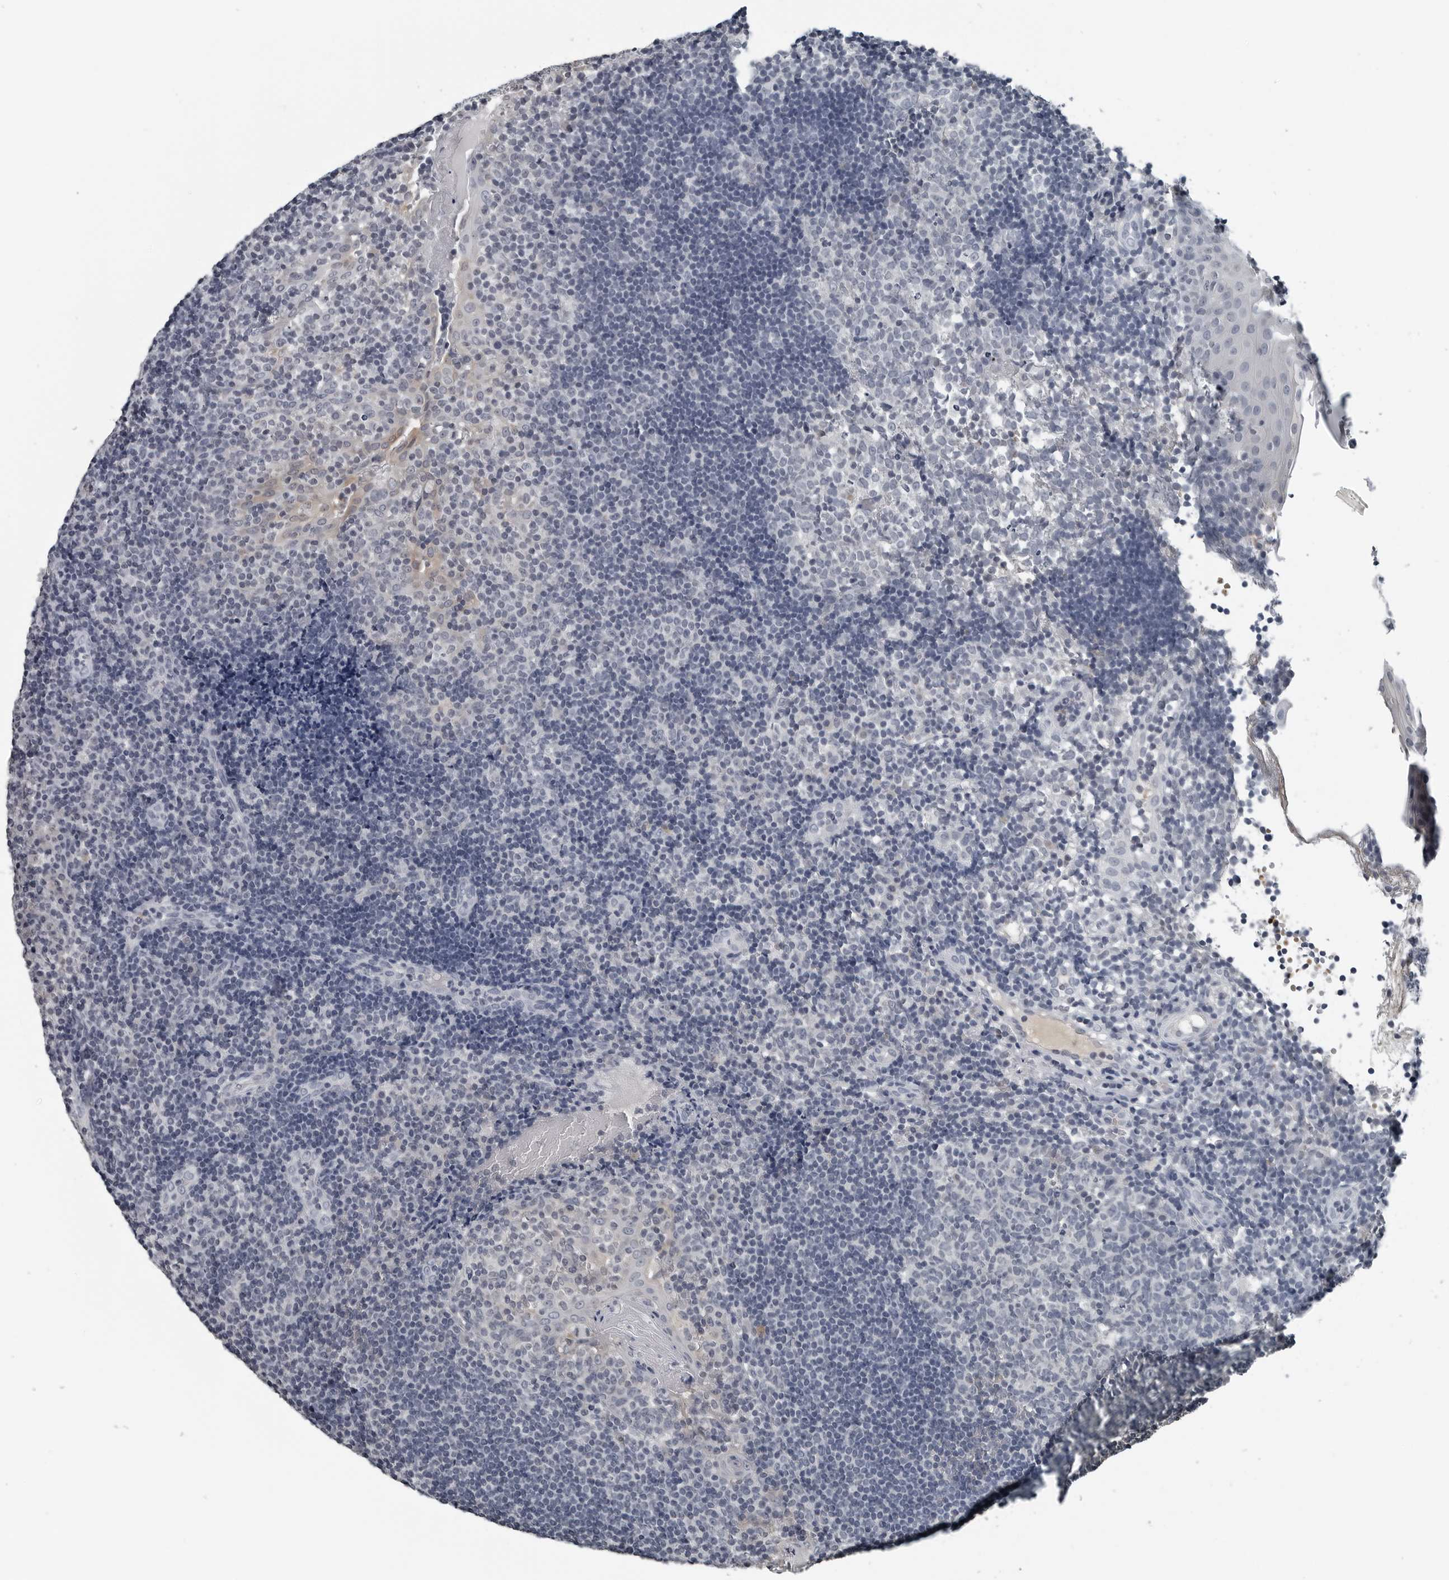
{"staining": {"intensity": "negative", "quantity": "none", "location": "none"}, "tissue": "tonsil", "cell_type": "Germinal center cells", "image_type": "normal", "snomed": [{"axis": "morphology", "description": "Normal tissue, NOS"}, {"axis": "topography", "description": "Tonsil"}], "caption": "An image of human tonsil is negative for staining in germinal center cells.", "gene": "SPINK1", "patient": {"sex": "female", "age": 40}}